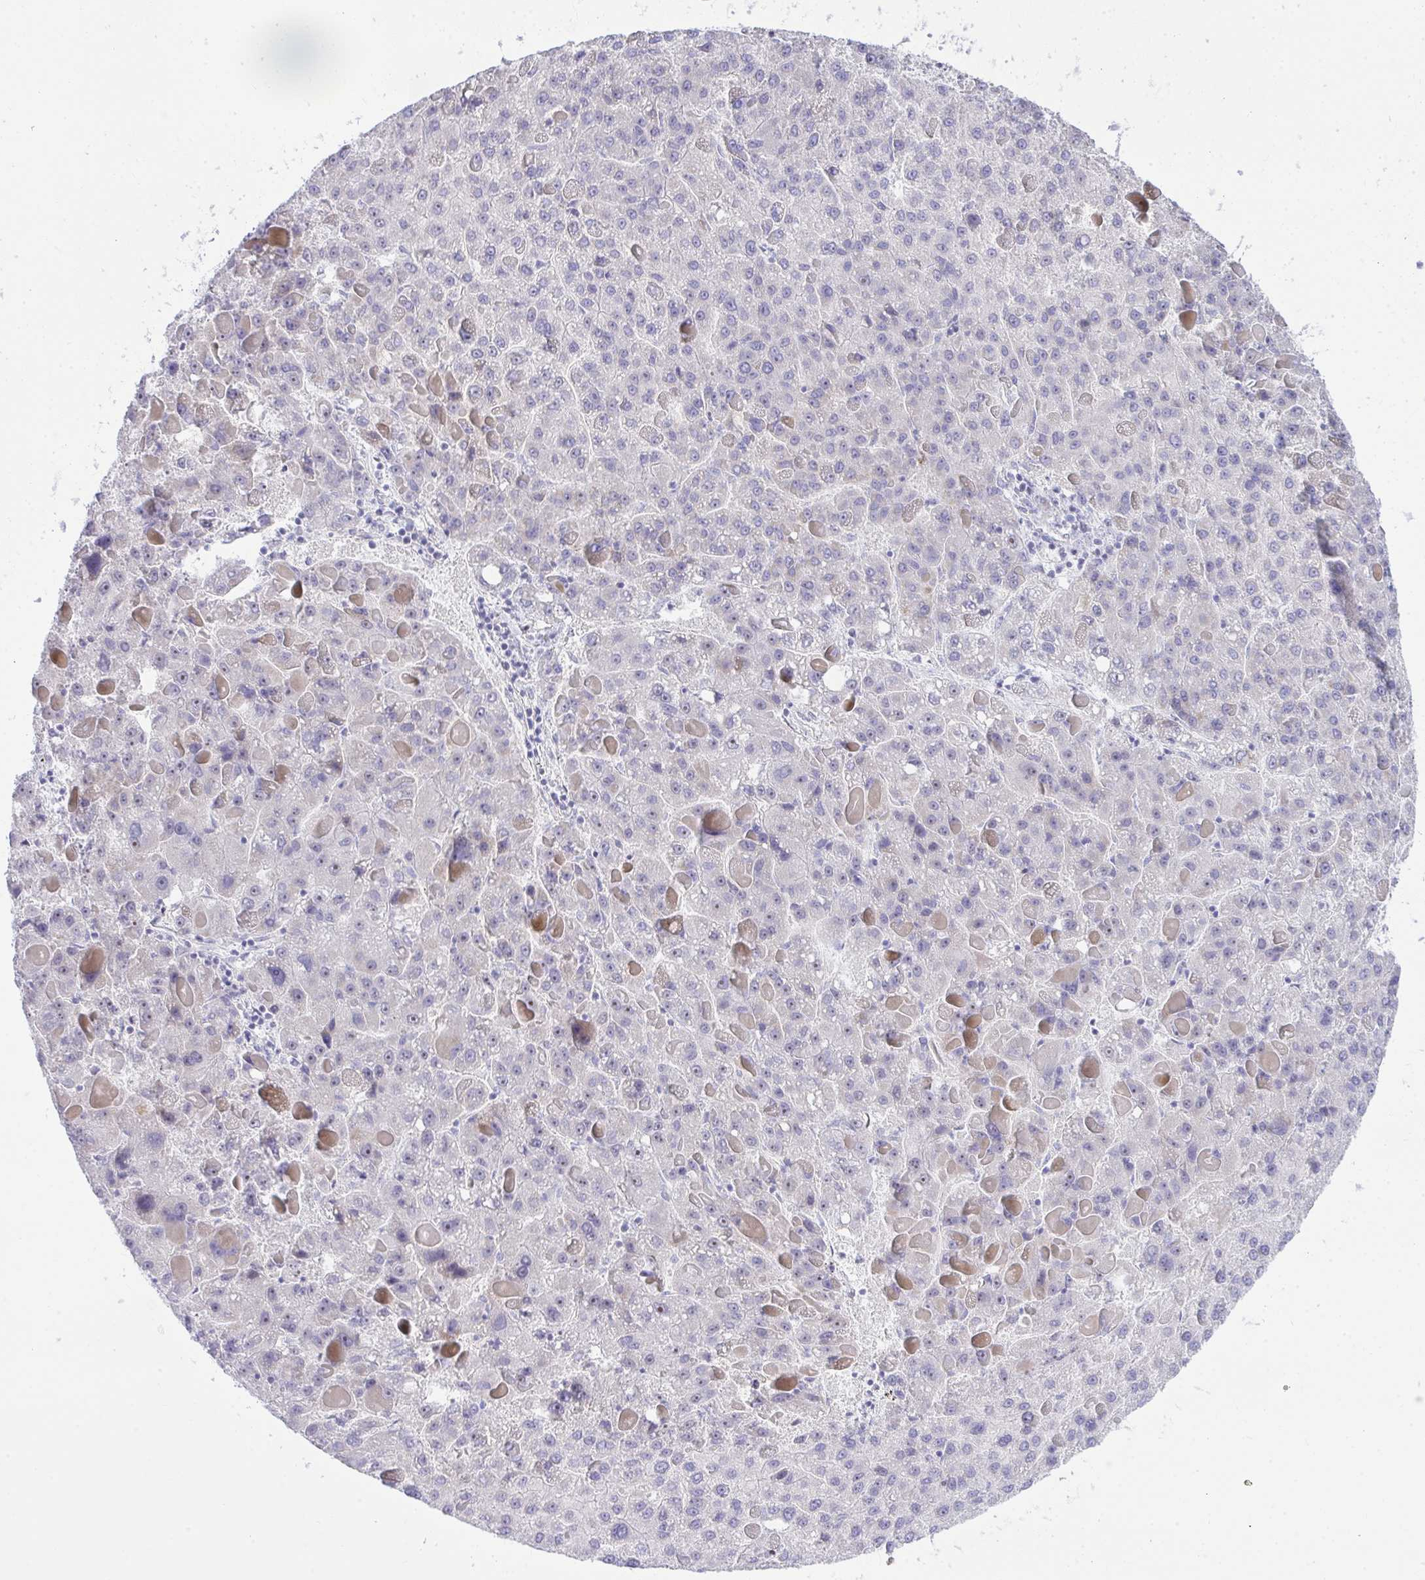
{"staining": {"intensity": "negative", "quantity": "none", "location": "none"}, "tissue": "liver cancer", "cell_type": "Tumor cells", "image_type": "cancer", "snomed": [{"axis": "morphology", "description": "Carcinoma, Hepatocellular, NOS"}, {"axis": "topography", "description": "Liver"}], "caption": "There is no significant expression in tumor cells of liver cancer. Nuclei are stained in blue.", "gene": "EID3", "patient": {"sex": "female", "age": 82}}